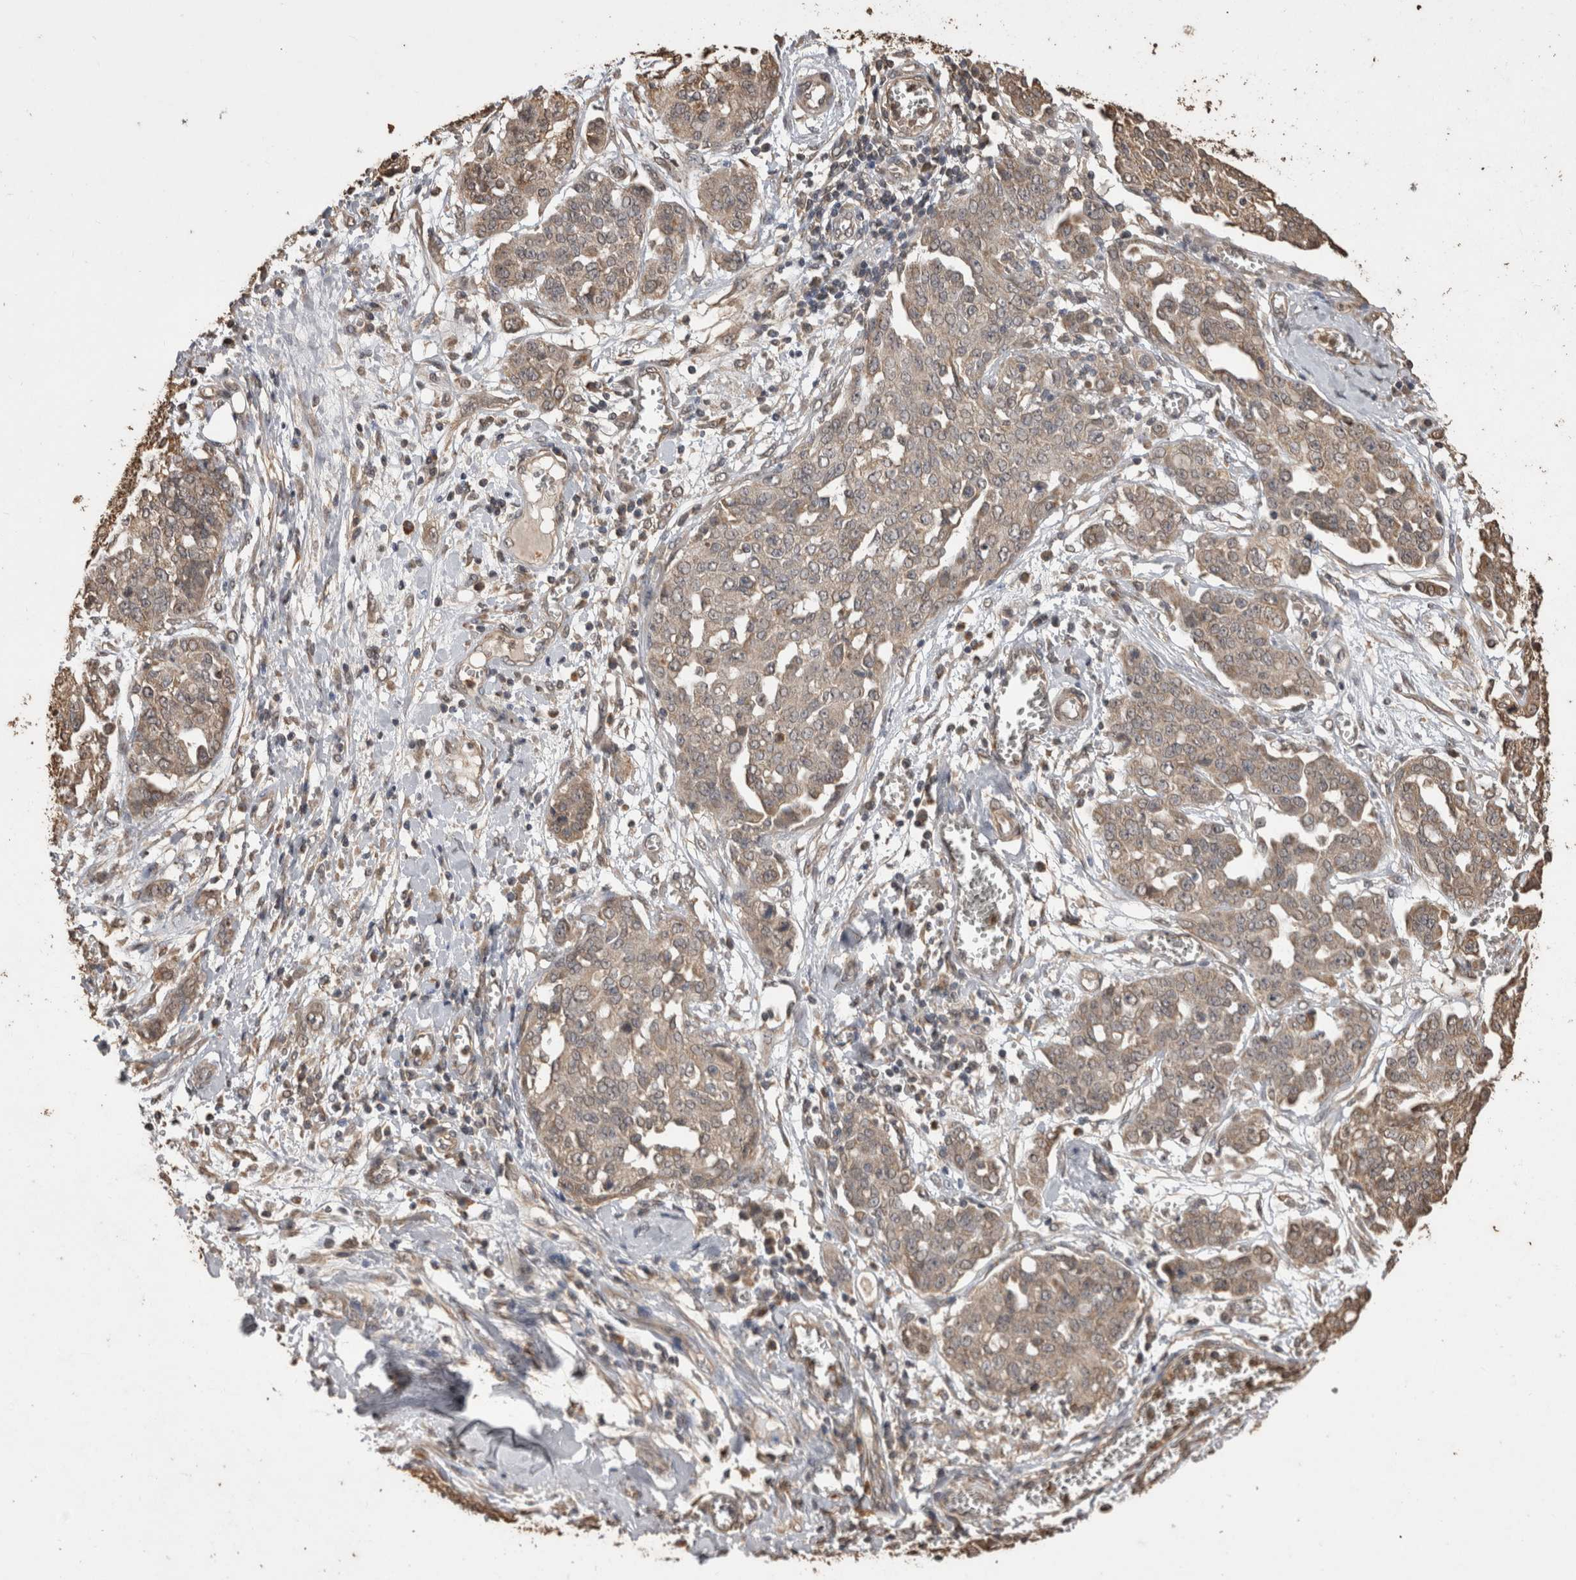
{"staining": {"intensity": "weak", "quantity": ">75%", "location": "cytoplasmic/membranous"}, "tissue": "ovarian cancer", "cell_type": "Tumor cells", "image_type": "cancer", "snomed": [{"axis": "morphology", "description": "Cystadenocarcinoma, serous, NOS"}, {"axis": "topography", "description": "Soft tissue"}, {"axis": "topography", "description": "Ovary"}], "caption": "DAB (3,3'-diaminobenzidine) immunohistochemical staining of serous cystadenocarcinoma (ovarian) exhibits weak cytoplasmic/membranous protein expression in about >75% of tumor cells.", "gene": "SOCS5", "patient": {"sex": "female", "age": 57}}